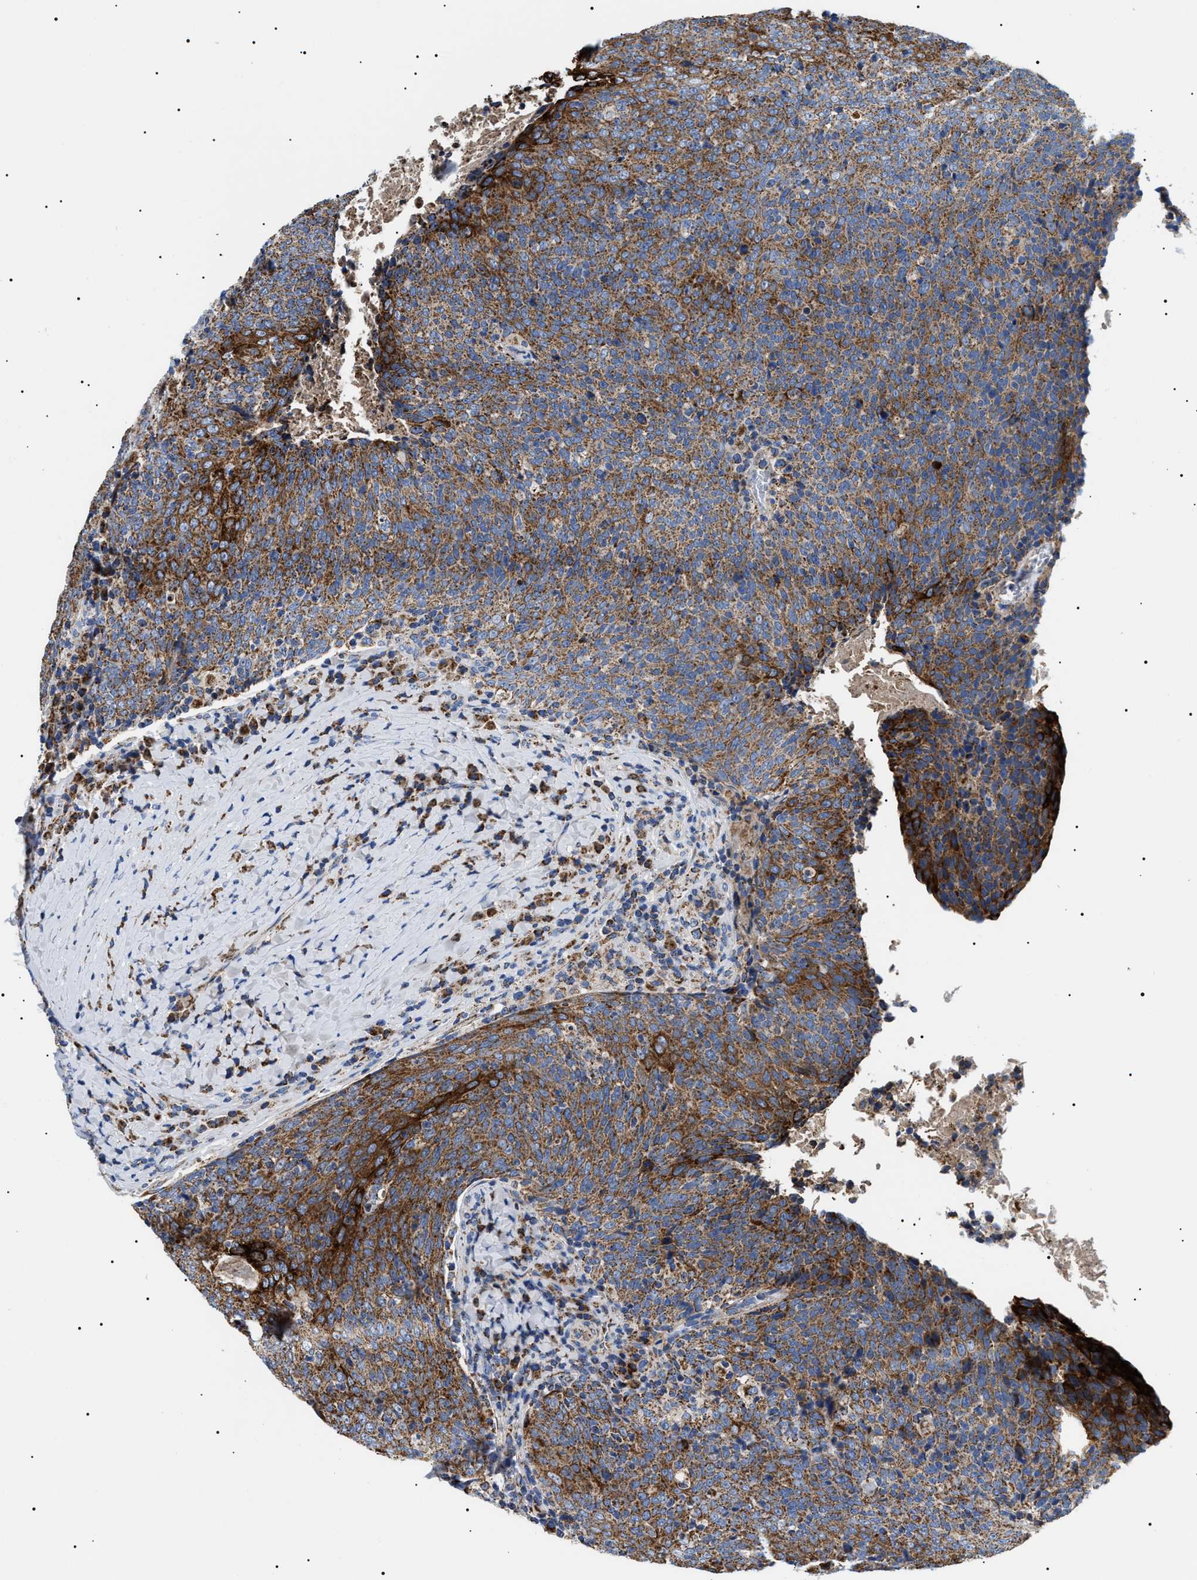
{"staining": {"intensity": "strong", "quantity": "25%-75%", "location": "cytoplasmic/membranous"}, "tissue": "head and neck cancer", "cell_type": "Tumor cells", "image_type": "cancer", "snomed": [{"axis": "morphology", "description": "Squamous cell carcinoma, NOS"}, {"axis": "morphology", "description": "Squamous cell carcinoma, metastatic, NOS"}, {"axis": "topography", "description": "Lymph node"}, {"axis": "topography", "description": "Head-Neck"}], "caption": "The image demonstrates a brown stain indicating the presence of a protein in the cytoplasmic/membranous of tumor cells in metastatic squamous cell carcinoma (head and neck).", "gene": "OXSM", "patient": {"sex": "male", "age": 62}}